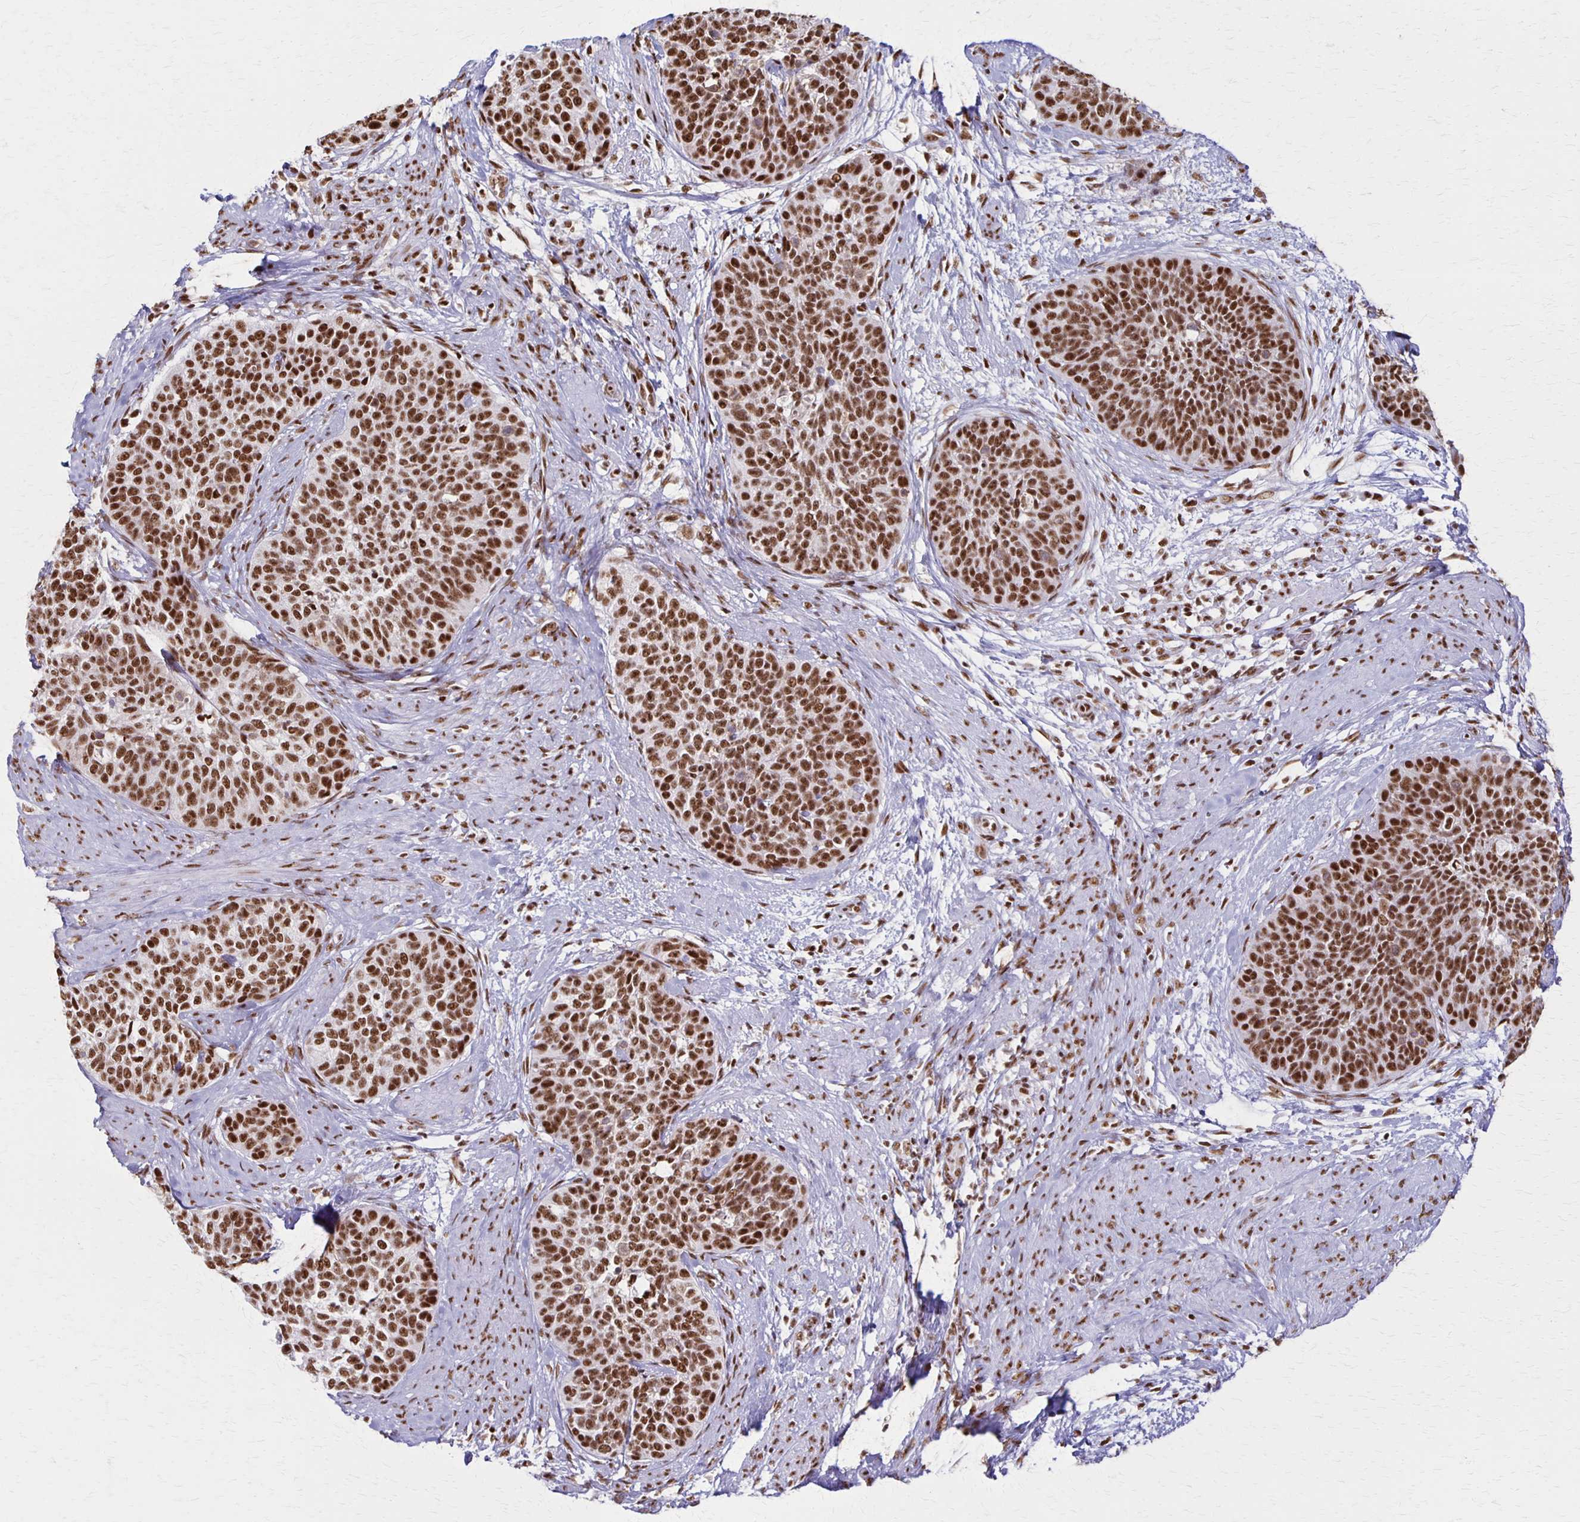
{"staining": {"intensity": "strong", "quantity": ">75%", "location": "nuclear"}, "tissue": "cervical cancer", "cell_type": "Tumor cells", "image_type": "cancer", "snomed": [{"axis": "morphology", "description": "Squamous cell carcinoma, NOS"}, {"axis": "topography", "description": "Cervix"}], "caption": "Strong nuclear protein staining is seen in about >75% of tumor cells in cervical squamous cell carcinoma. The protein is stained brown, and the nuclei are stained in blue (DAB (3,3'-diaminobenzidine) IHC with brightfield microscopy, high magnification).", "gene": "XRCC6", "patient": {"sex": "female", "age": 69}}